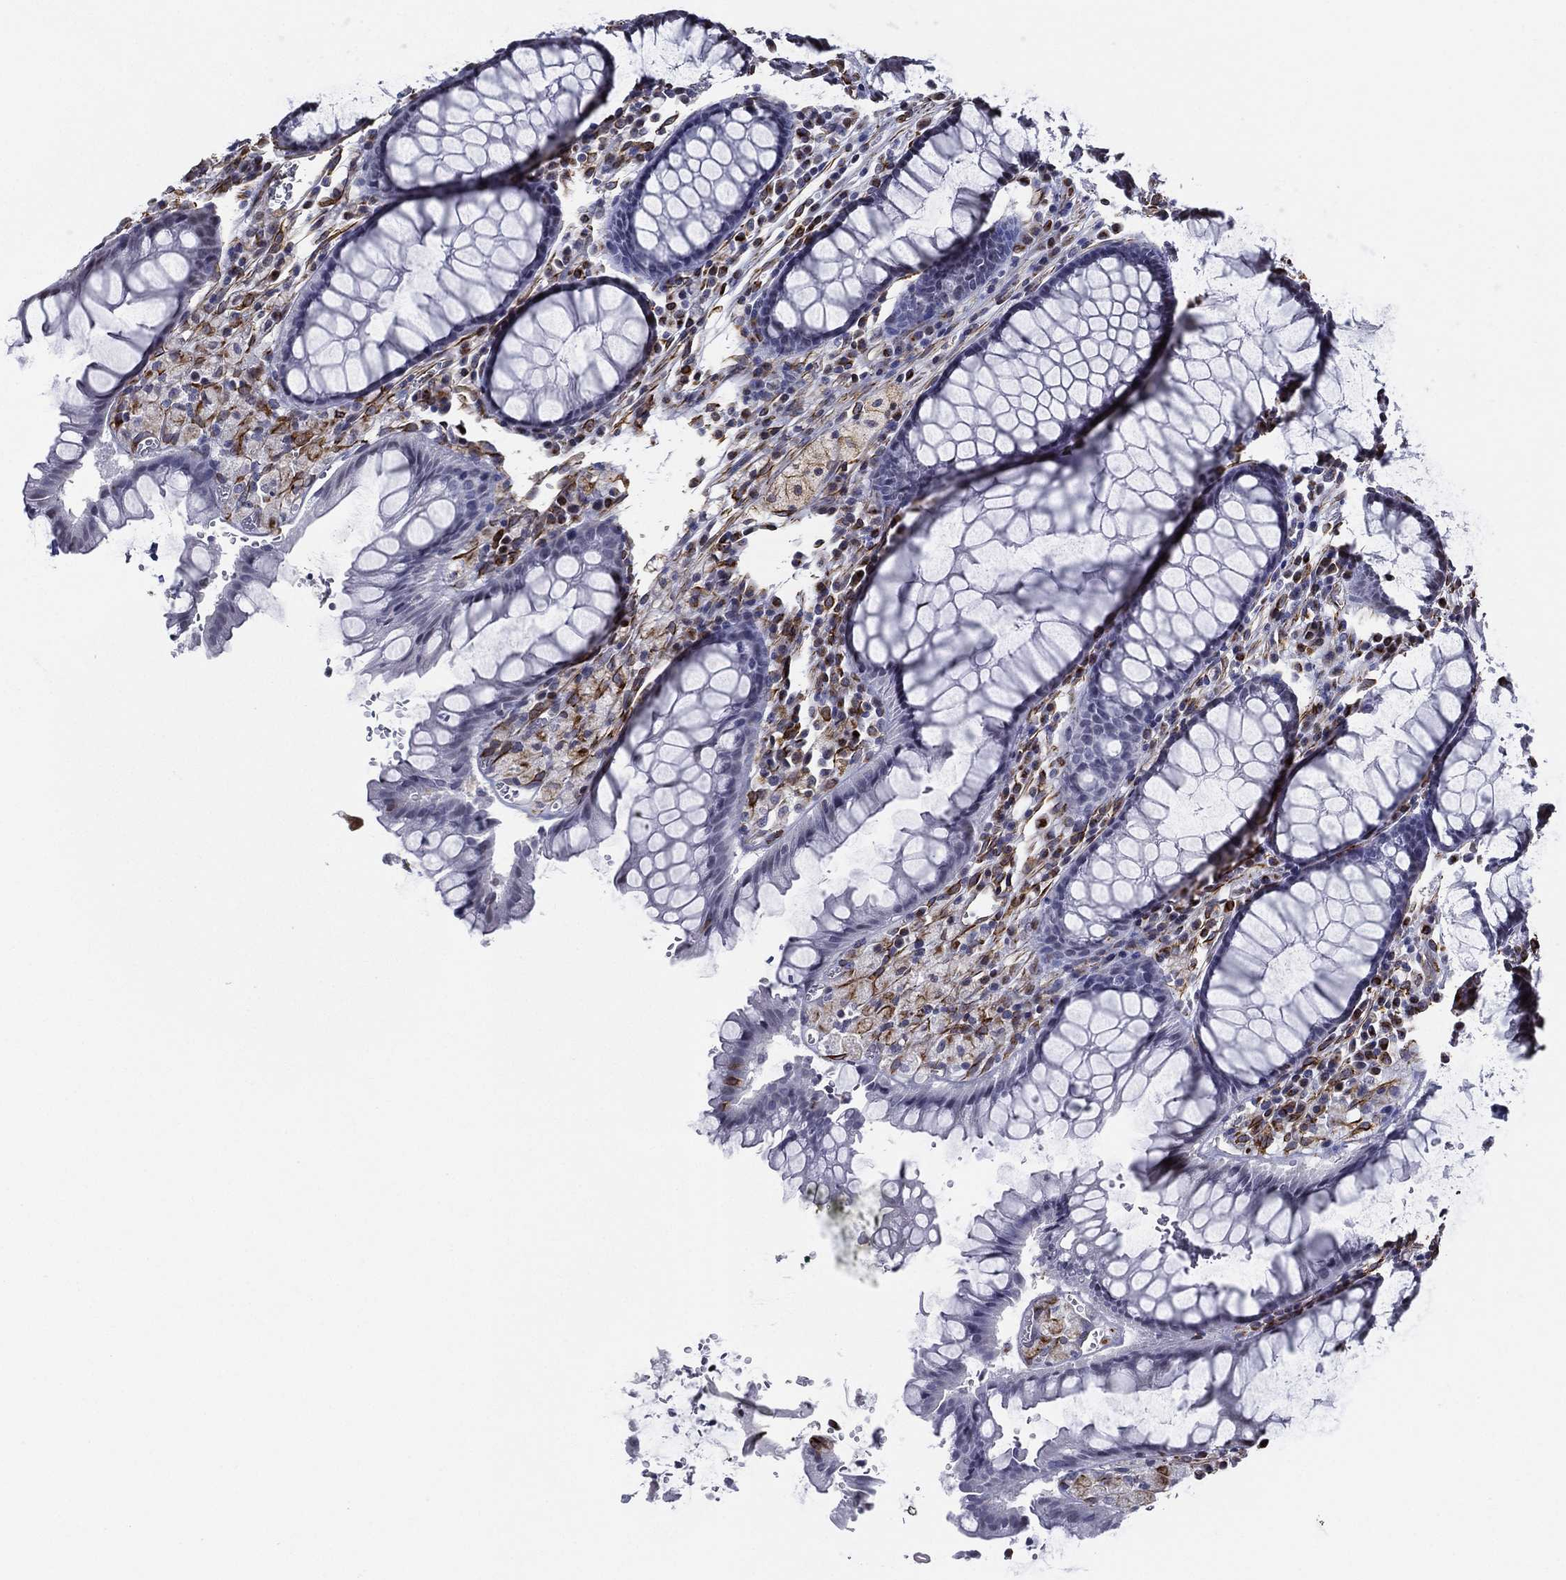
{"staining": {"intensity": "negative", "quantity": "none", "location": "none"}, "tissue": "rectum", "cell_type": "Glandular cells", "image_type": "normal", "snomed": [{"axis": "morphology", "description": "Normal tissue, NOS"}, {"axis": "topography", "description": "Rectum"}], "caption": "High power microscopy micrograph of an immunohistochemistry histopathology image of unremarkable rectum, revealing no significant expression in glandular cells. (DAB (3,3'-diaminobenzidine) IHC with hematoxylin counter stain).", "gene": "MAS1", "patient": {"sex": "female", "age": 68}}